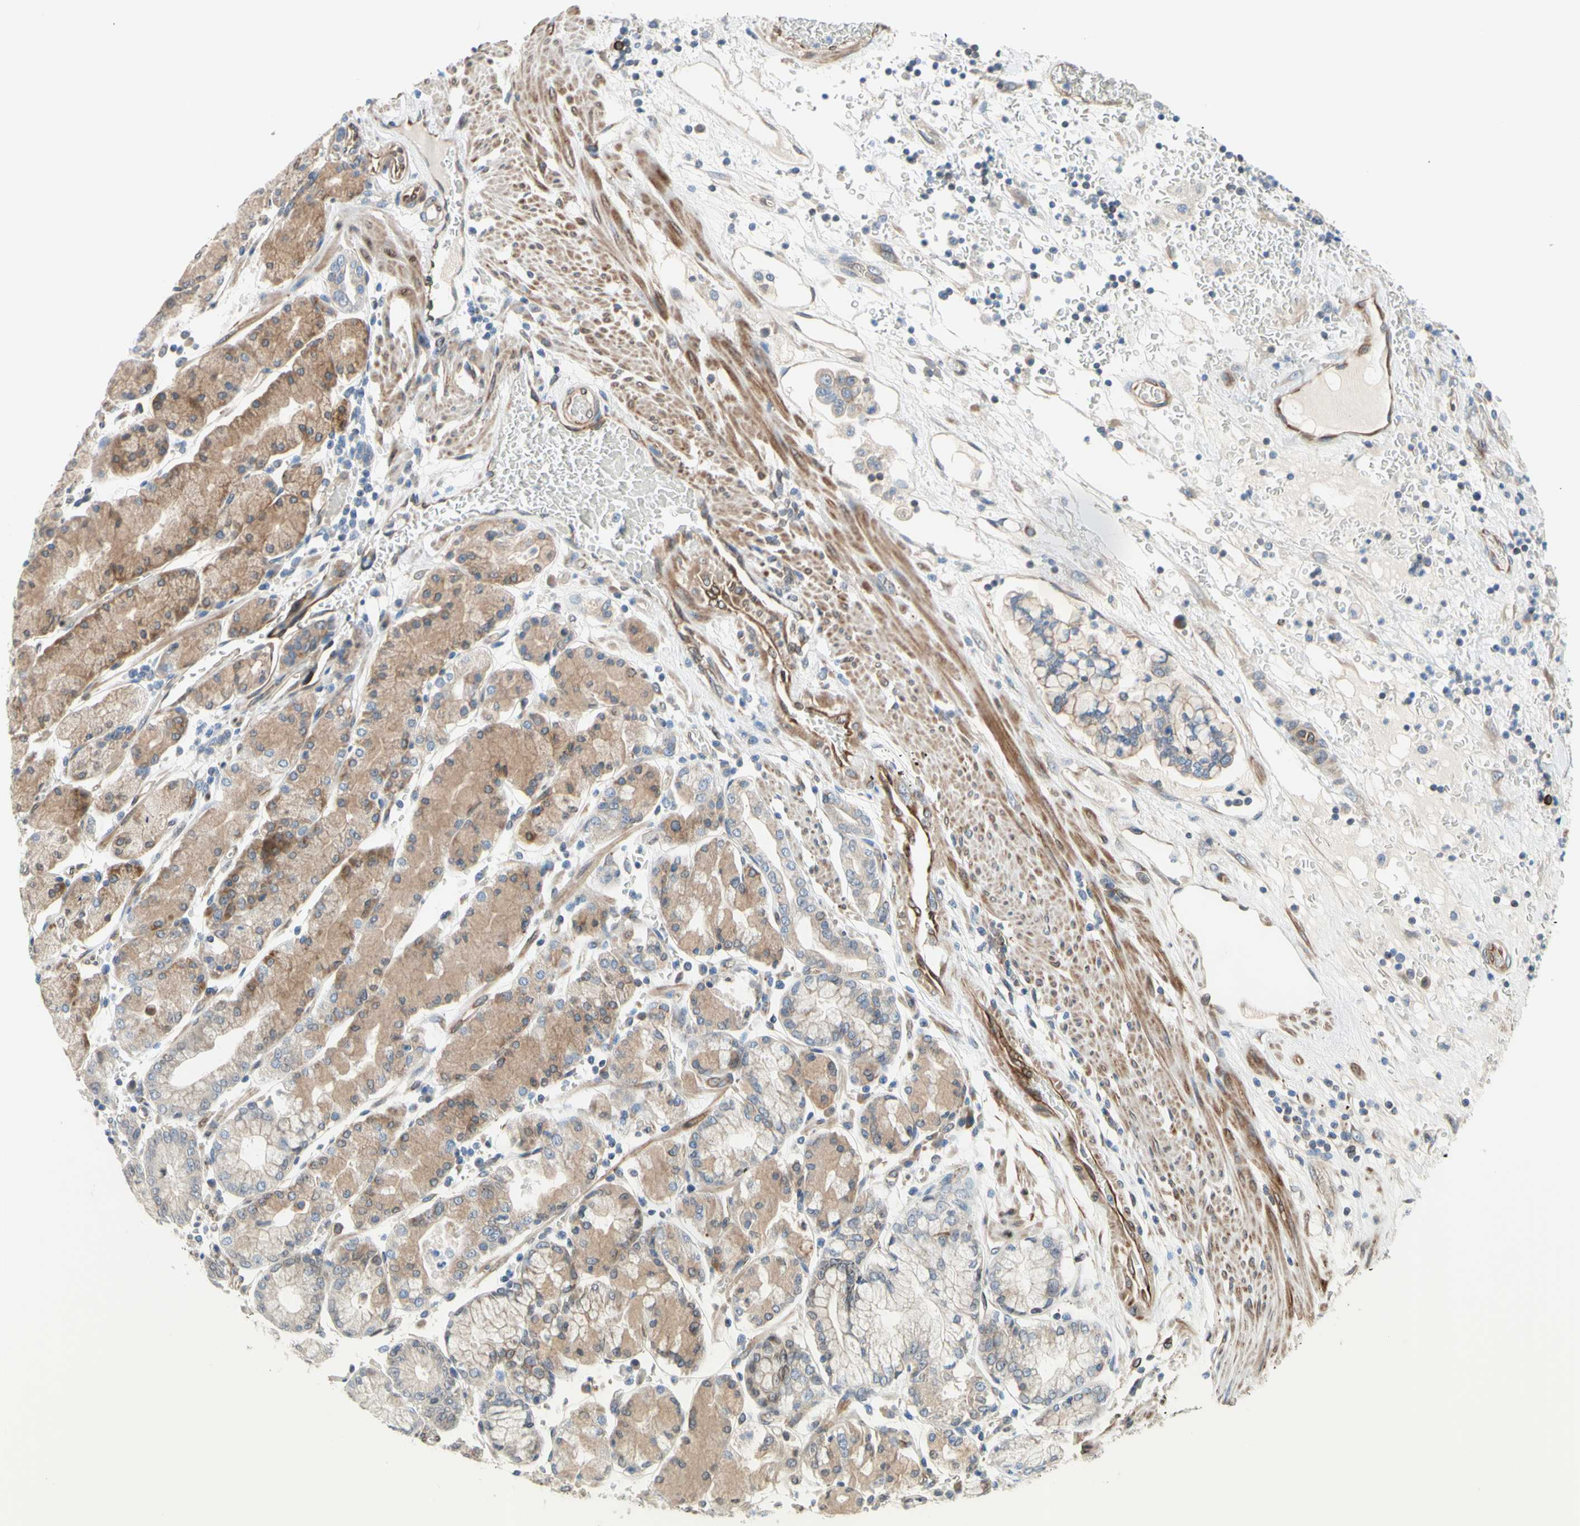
{"staining": {"intensity": "weak", "quantity": ">75%", "location": "cytoplasmic/membranous"}, "tissue": "stomach cancer", "cell_type": "Tumor cells", "image_type": "cancer", "snomed": [{"axis": "morphology", "description": "Normal tissue, NOS"}, {"axis": "morphology", "description": "Adenocarcinoma, NOS"}, {"axis": "topography", "description": "Stomach, upper"}, {"axis": "topography", "description": "Stomach"}], "caption": "A histopathology image of adenocarcinoma (stomach) stained for a protein shows weak cytoplasmic/membranous brown staining in tumor cells.", "gene": "TRAF2", "patient": {"sex": "male", "age": 76}}